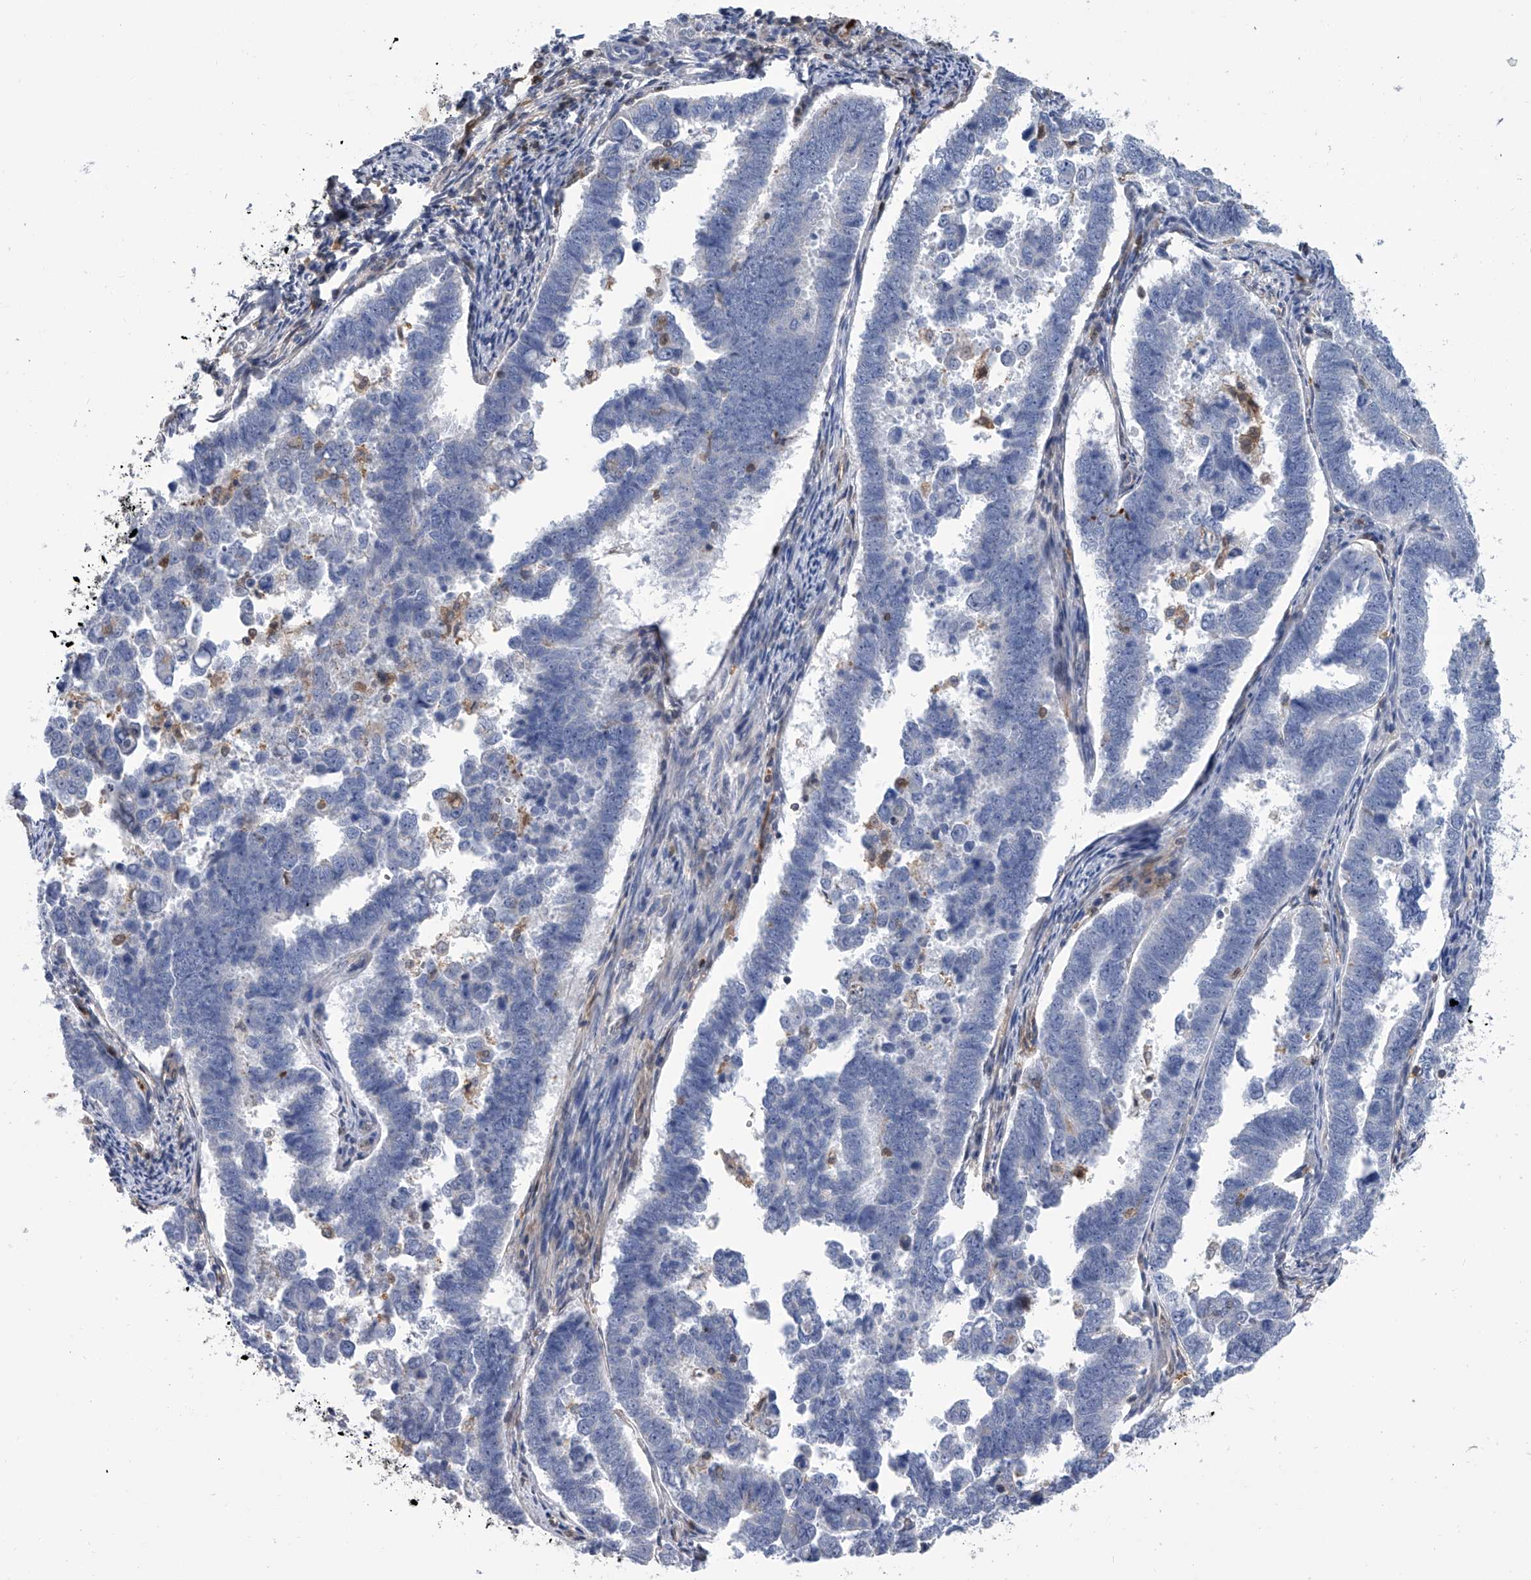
{"staining": {"intensity": "negative", "quantity": "none", "location": "none"}, "tissue": "endometrial cancer", "cell_type": "Tumor cells", "image_type": "cancer", "snomed": [{"axis": "morphology", "description": "Adenocarcinoma, NOS"}, {"axis": "topography", "description": "Endometrium"}], "caption": "Protein analysis of endometrial adenocarcinoma reveals no significant positivity in tumor cells.", "gene": "SERPINB9", "patient": {"sex": "female", "age": 75}}